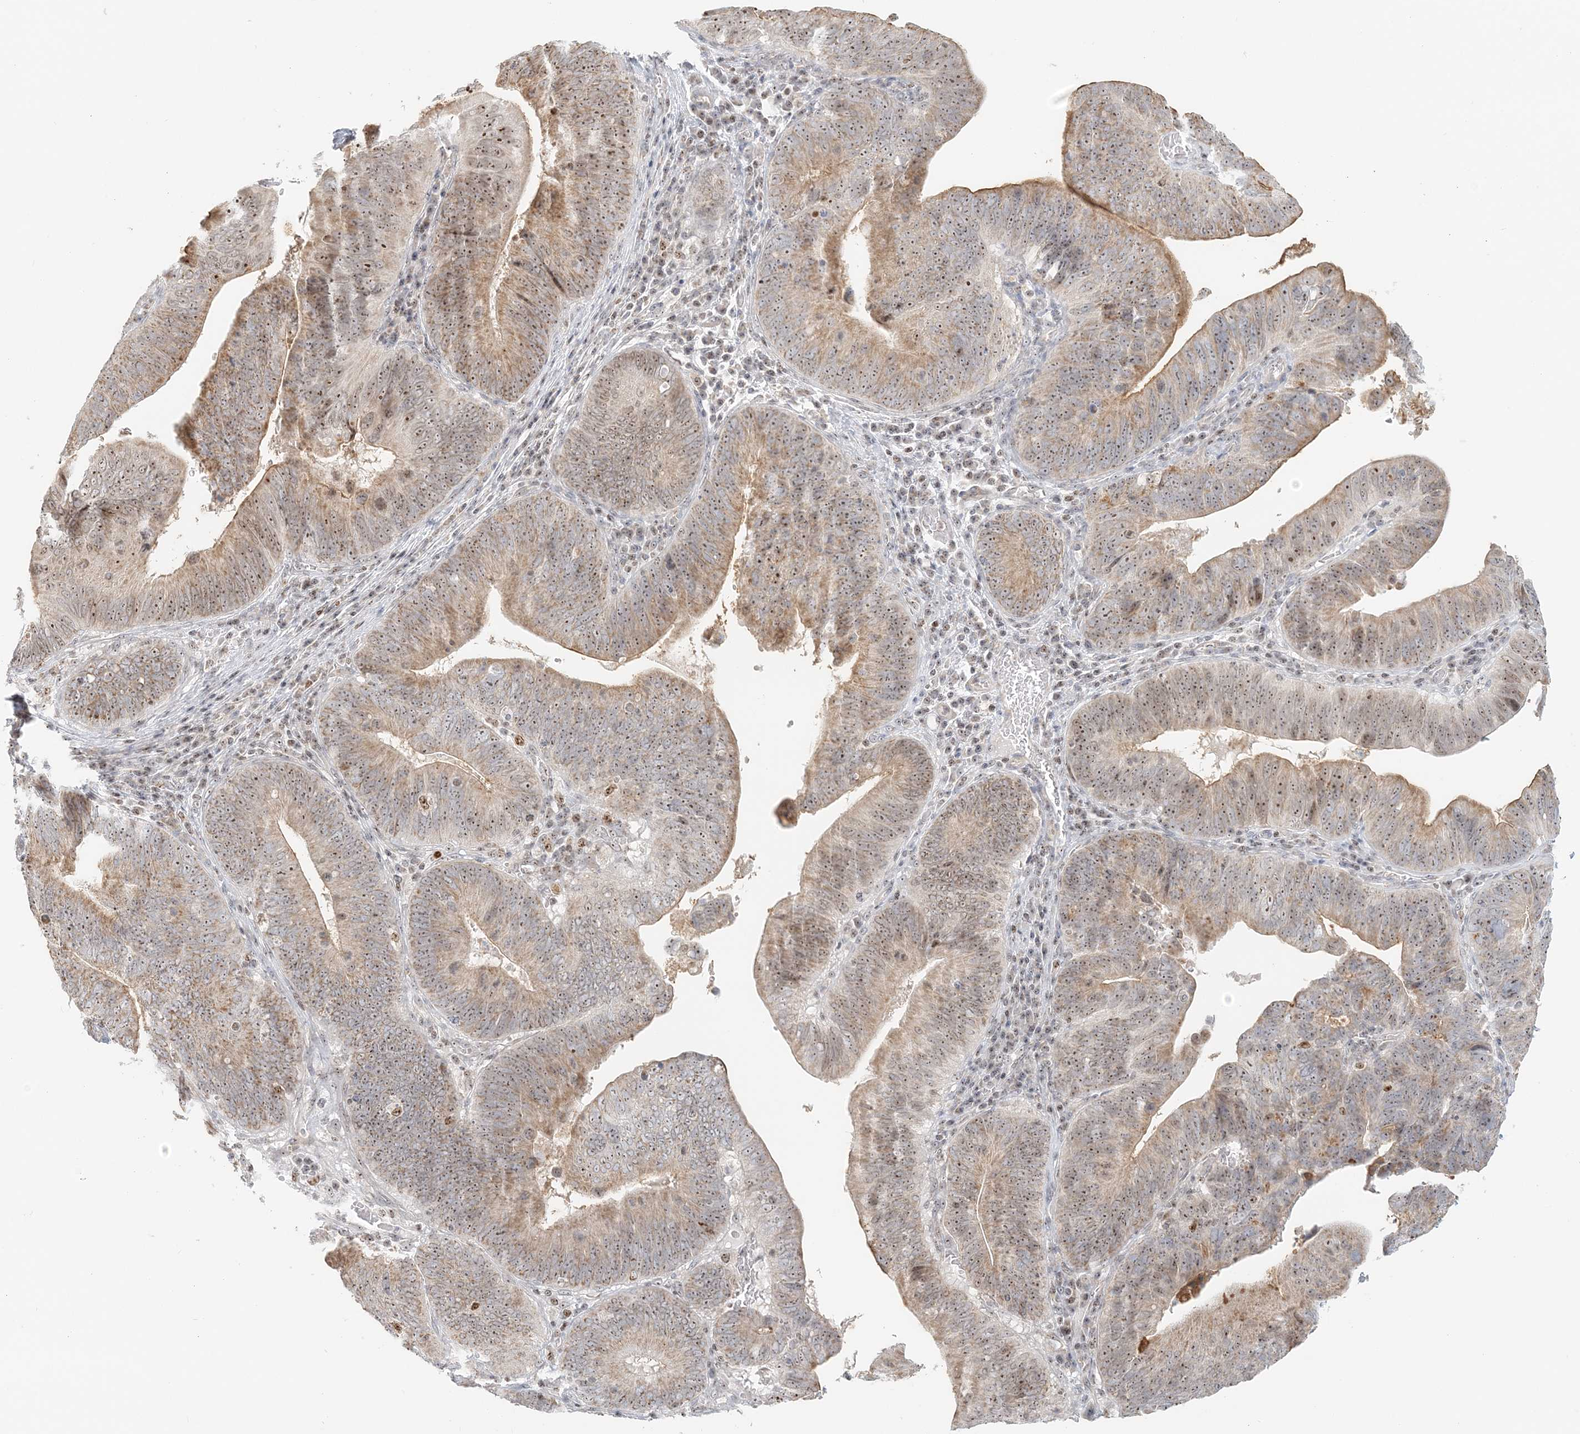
{"staining": {"intensity": "moderate", "quantity": ">75%", "location": "cytoplasmic/membranous,nuclear"}, "tissue": "pancreatic cancer", "cell_type": "Tumor cells", "image_type": "cancer", "snomed": [{"axis": "morphology", "description": "Adenocarcinoma, NOS"}, {"axis": "topography", "description": "Pancreas"}], "caption": "A high-resolution histopathology image shows IHC staining of adenocarcinoma (pancreatic), which shows moderate cytoplasmic/membranous and nuclear expression in approximately >75% of tumor cells.", "gene": "UBE2F", "patient": {"sex": "male", "age": 63}}